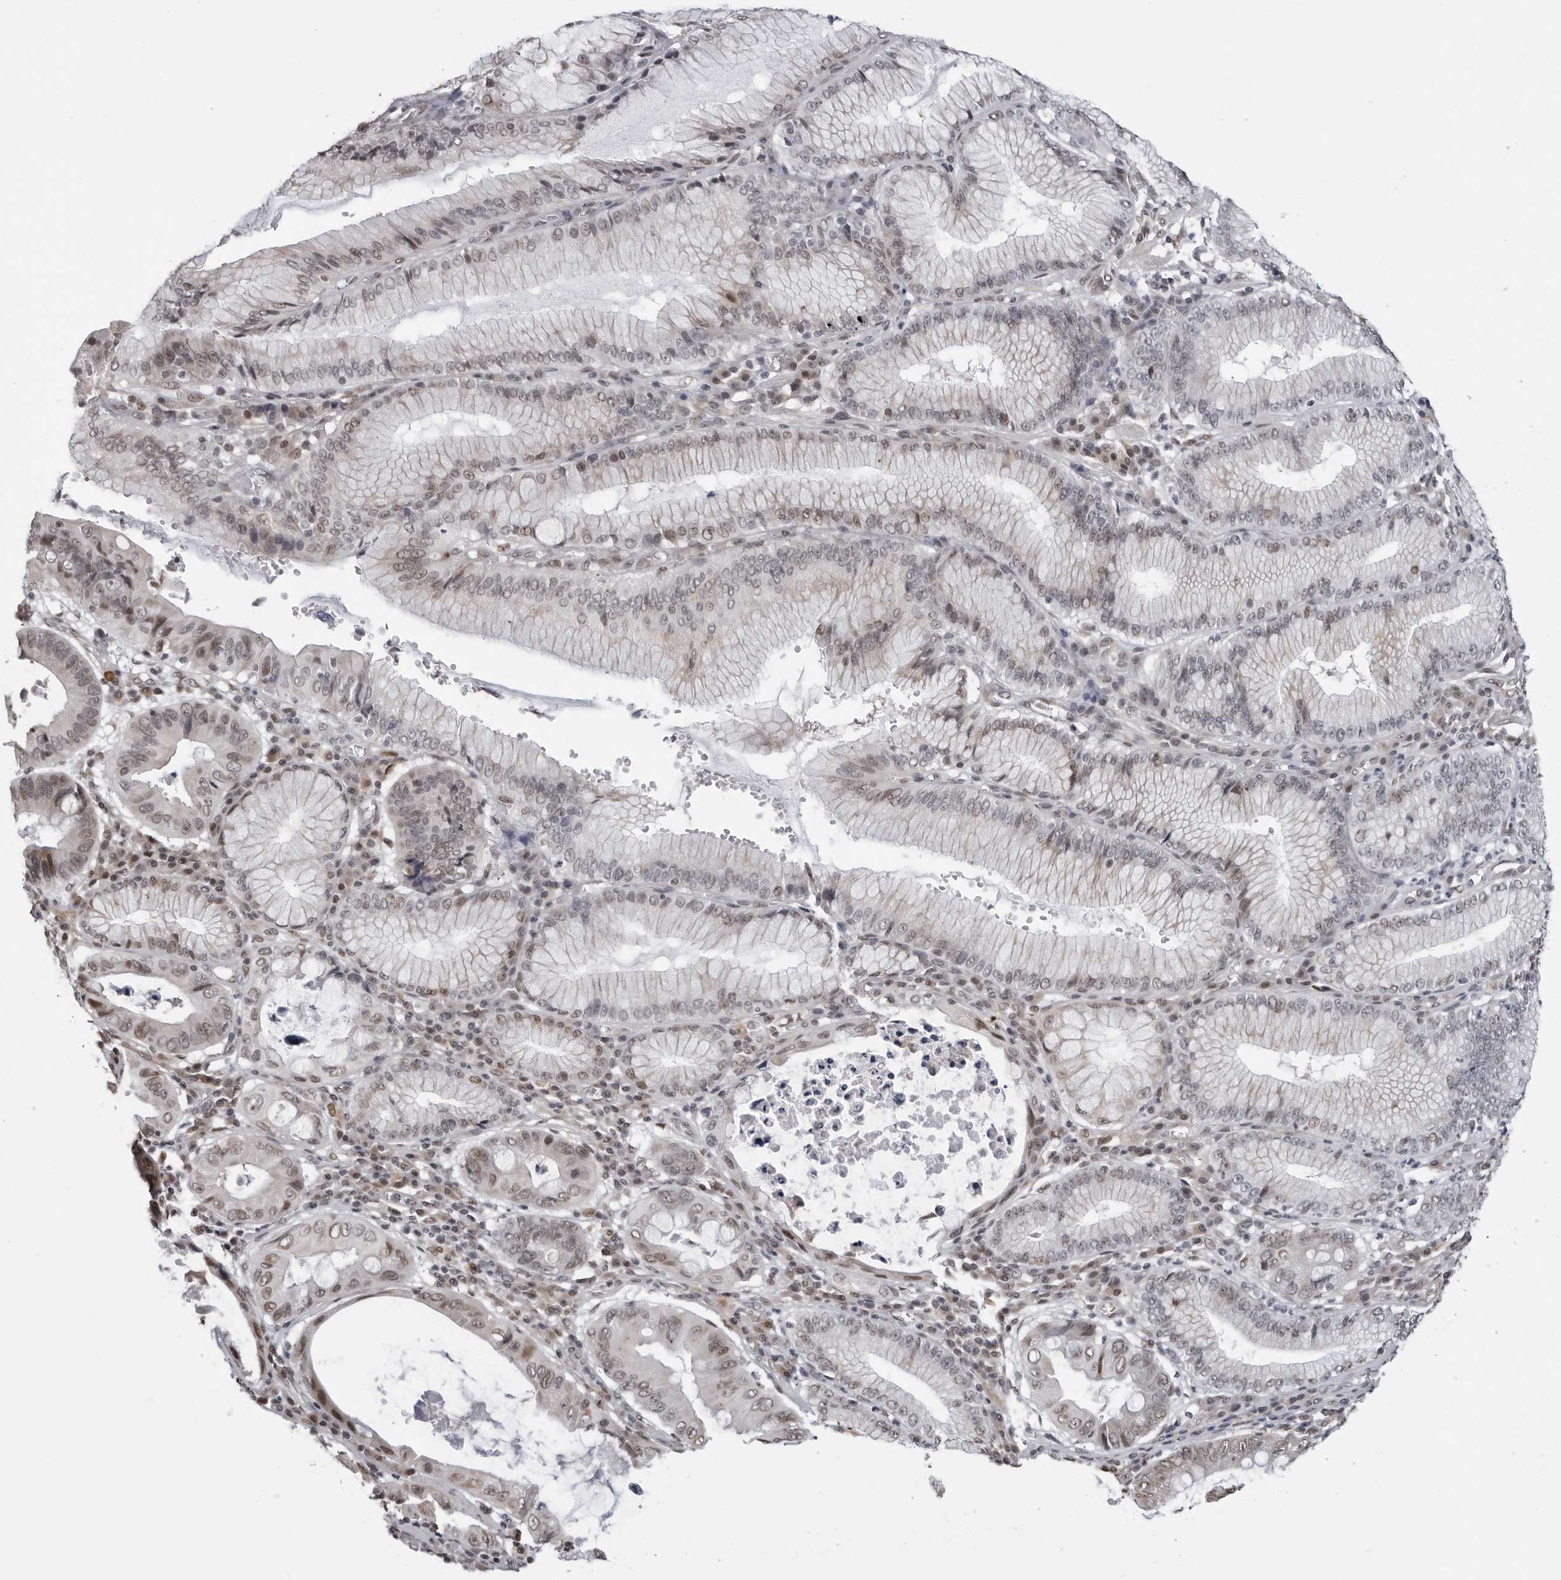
{"staining": {"intensity": "weak", "quantity": "25%-75%", "location": "nuclear"}, "tissue": "stomach cancer", "cell_type": "Tumor cells", "image_type": "cancer", "snomed": [{"axis": "morphology", "description": "Adenocarcinoma, NOS"}, {"axis": "topography", "description": "Stomach"}], "caption": "Immunohistochemistry (IHC) of human adenocarcinoma (stomach) shows low levels of weak nuclear positivity in approximately 25%-75% of tumor cells.", "gene": "MAF", "patient": {"sex": "male", "age": 59}}